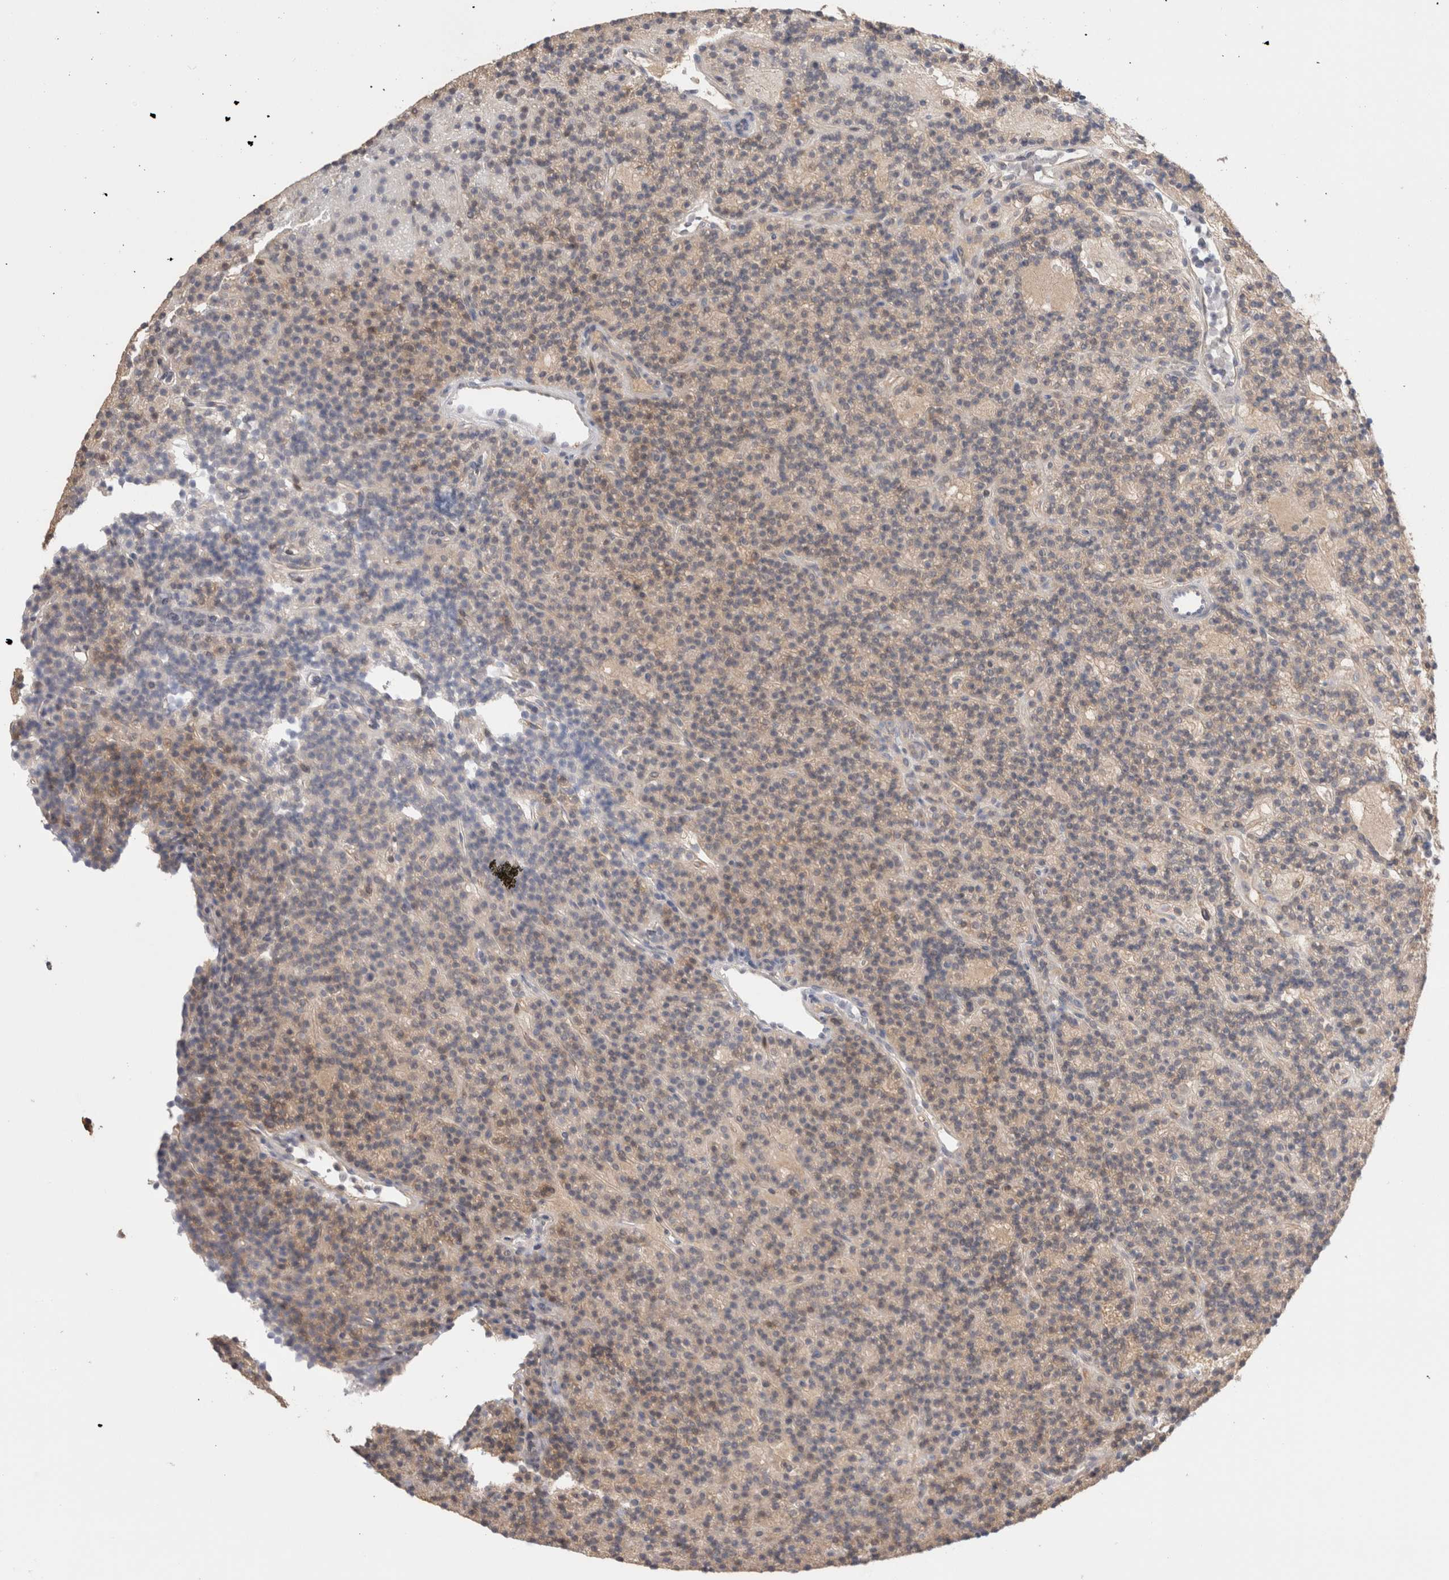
{"staining": {"intensity": "moderate", "quantity": ">75%", "location": "cytoplasmic/membranous"}, "tissue": "parathyroid gland", "cell_type": "Glandular cells", "image_type": "normal", "snomed": [{"axis": "morphology", "description": "Normal tissue, NOS"}, {"axis": "topography", "description": "Parathyroid gland"}], "caption": "This histopathology image demonstrates IHC staining of normal human parathyroid gland, with medium moderate cytoplasmic/membranous staining in approximately >75% of glandular cells.", "gene": "CAPN2", "patient": {"sex": "male", "age": 75}}